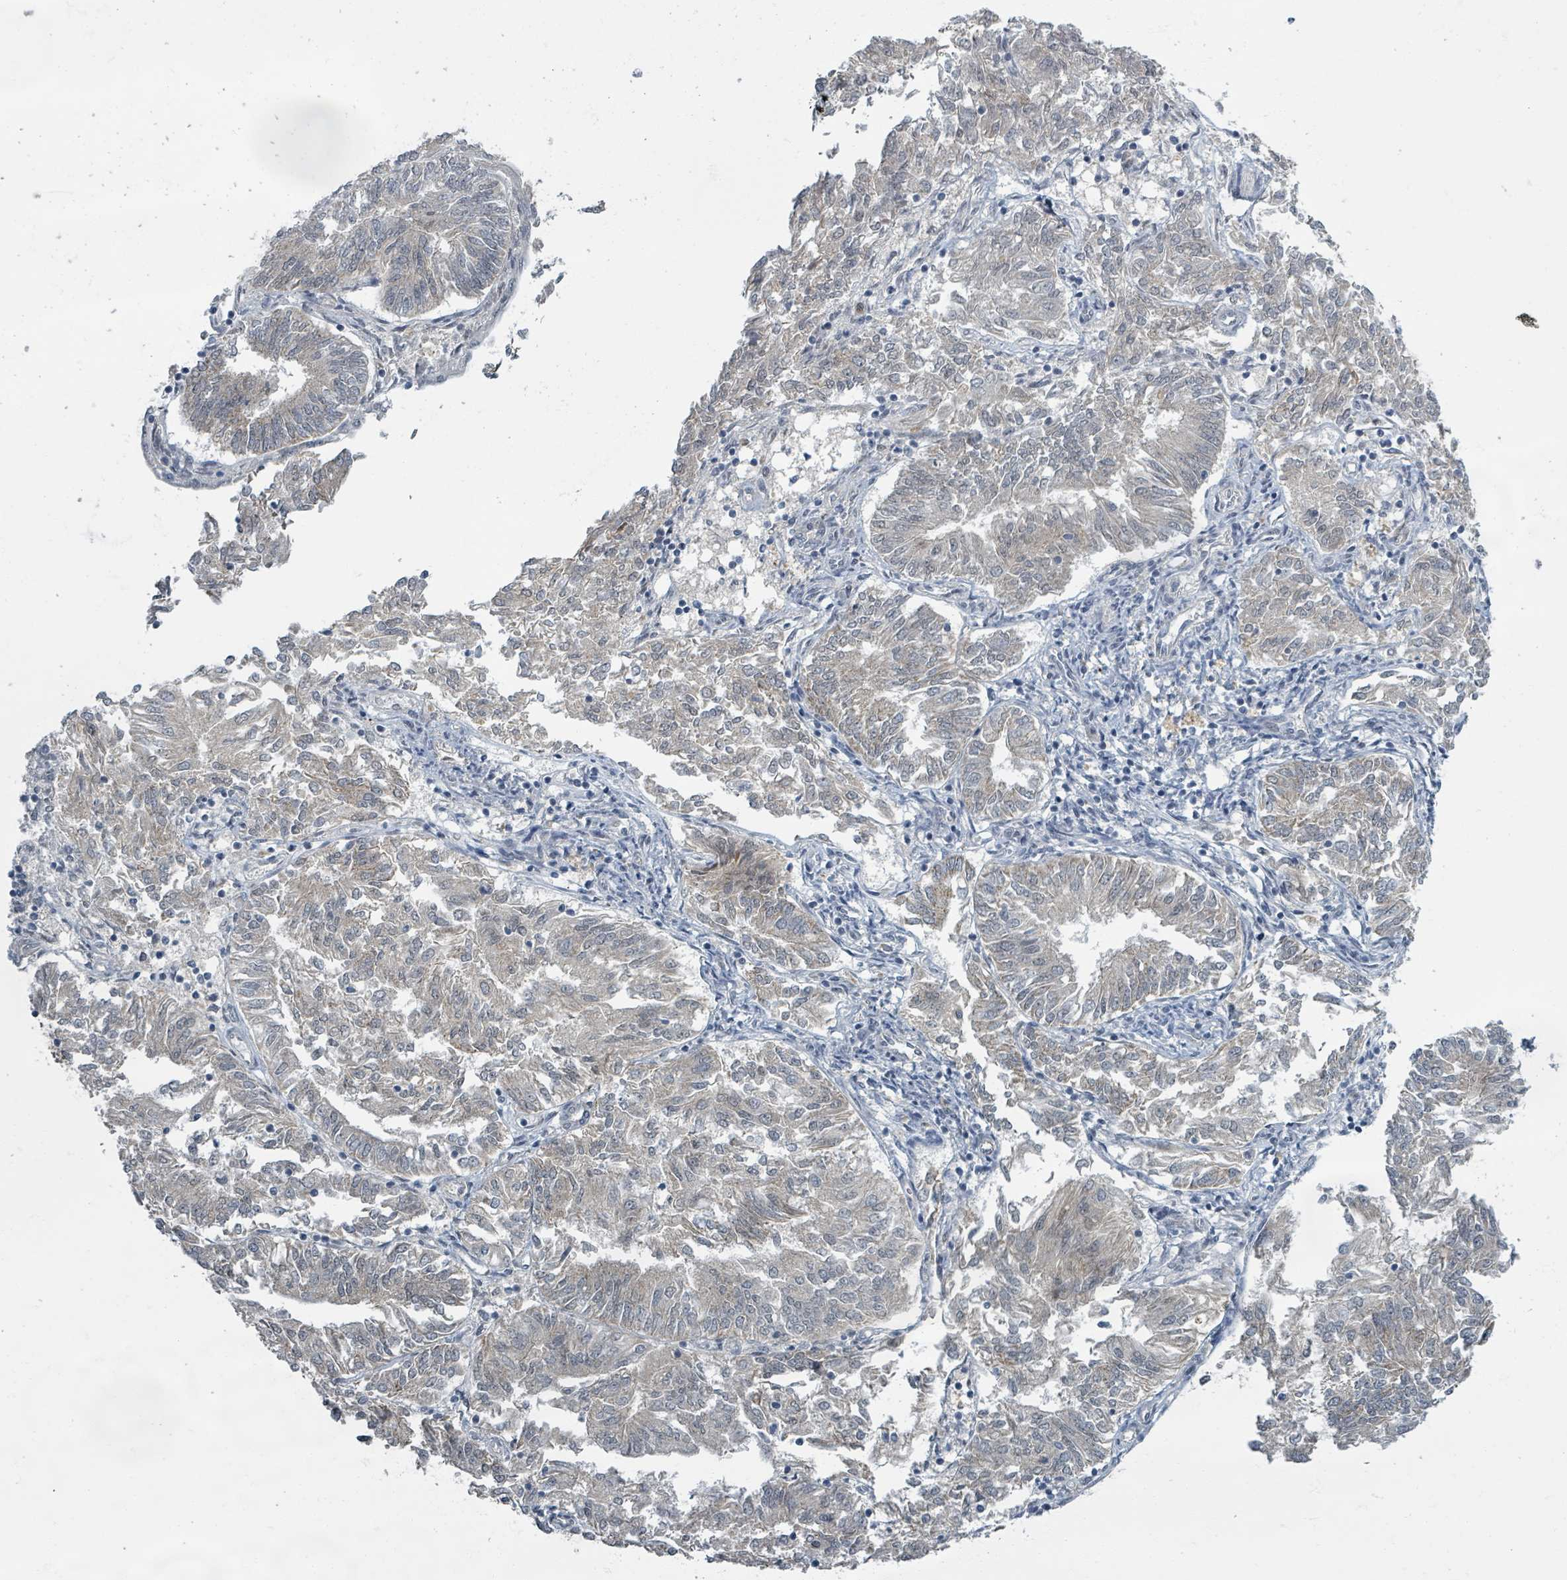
{"staining": {"intensity": "moderate", "quantity": "<25%", "location": "cytoplasmic/membranous"}, "tissue": "endometrial cancer", "cell_type": "Tumor cells", "image_type": "cancer", "snomed": [{"axis": "morphology", "description": "Adenocarcinoma, NOS"}, {"axis": "topography", "description": "Endometrium"}], "caption": "Endometrial cancer stained with a protein marker displays moderate staining in tumor cells.", "gene": "INTS15", "patient": {"sex": "female", "age": 58}}